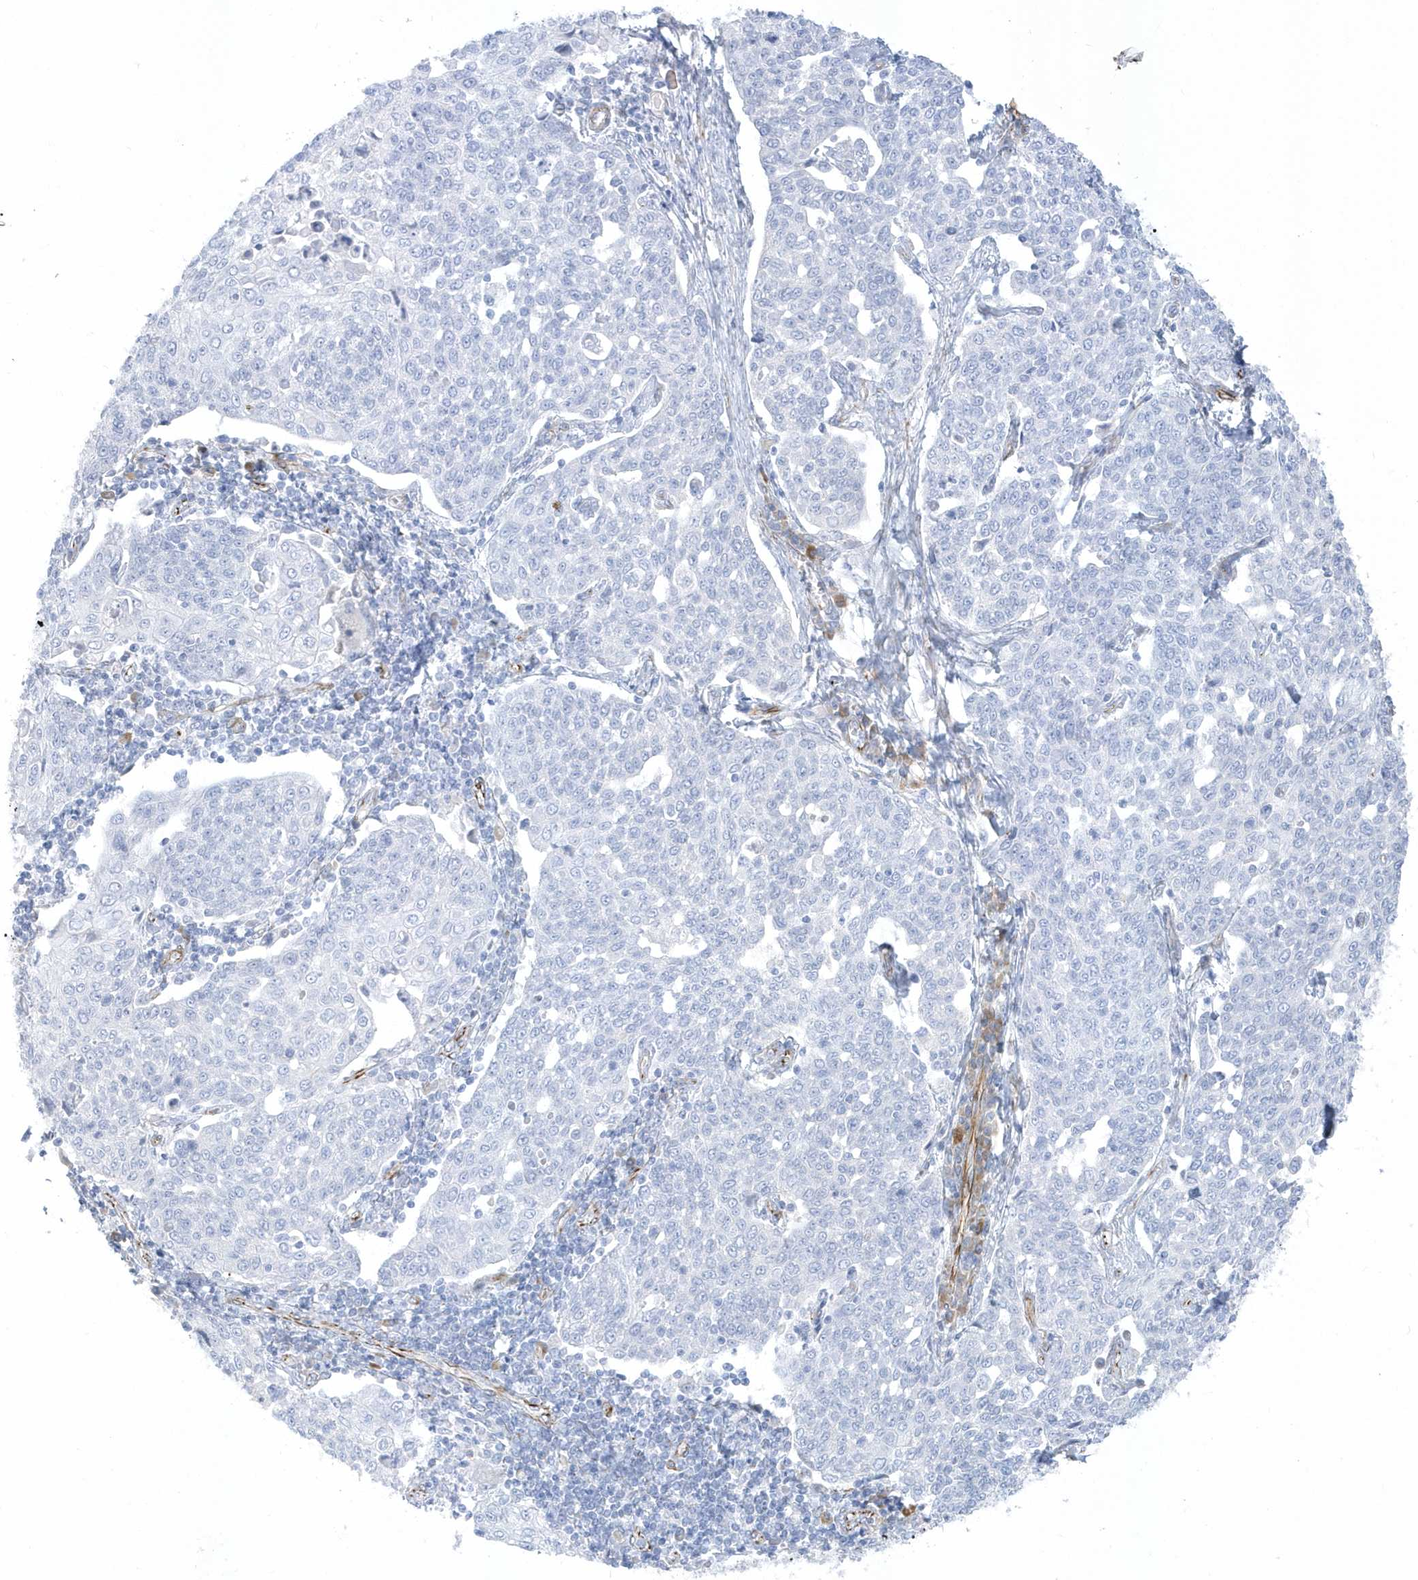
{"staining": {"intensity": "negative", "quantity": "none", "location": "none"}, "tissue": "cervical cancer", "cell_type": "Tumor cells", "image_type": "cancer", "snomed": [{"axis": "morphology", "description": "Squamous cell carcinoma, NOS"}, {"axis": "topography", "description": "Cervix"}], "caption": "This is an IHC micrograph of human cervical cancer (squamous cell carcinoma). There is no staining in tumor cells.", "gene": "PPIL6", "patient": {"sex": "female", "age": 34}}